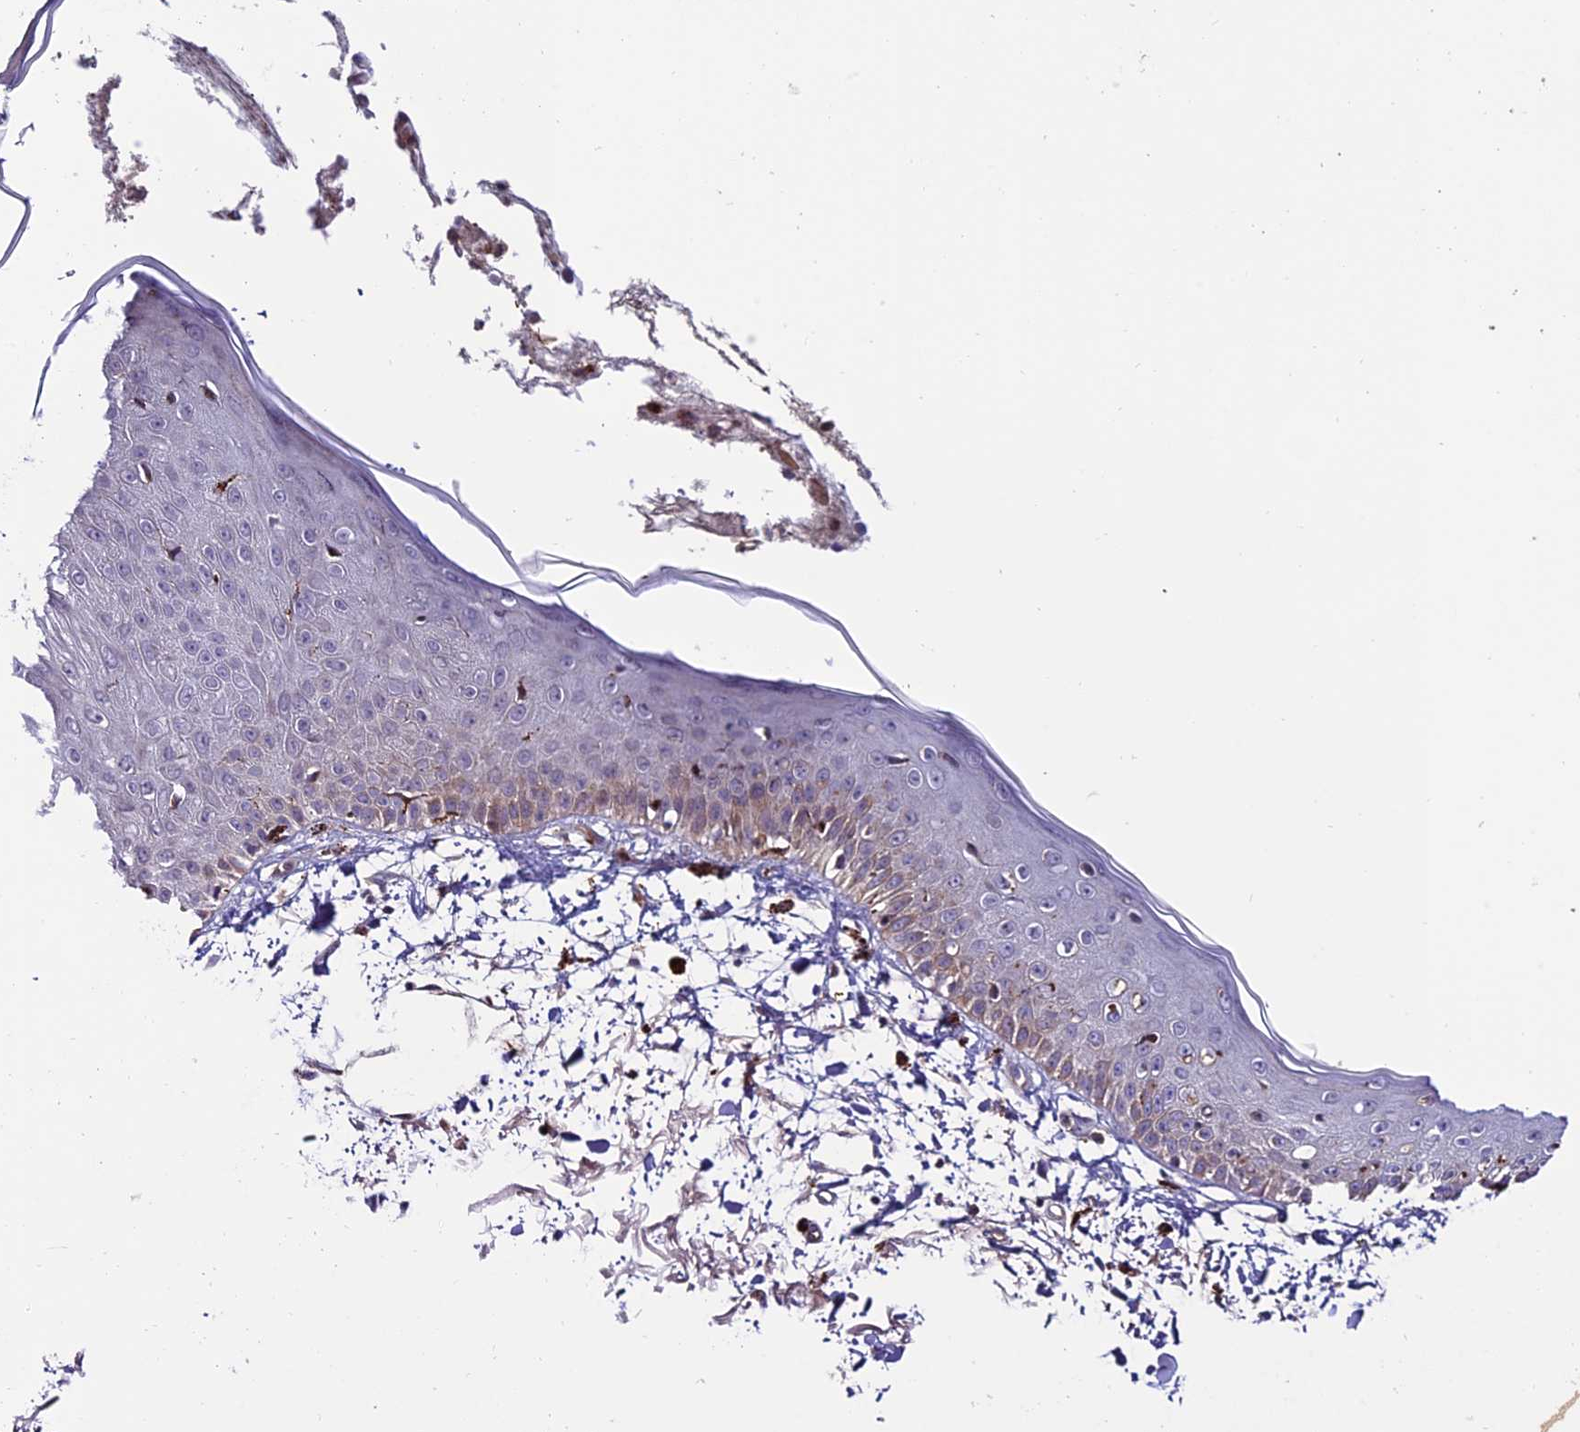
{"staining": {"intensity": "moderate", "quantity": ">75%", "location": "cytoplasmic/membranous,nuclear"}, "tissue": "skin", "cell_type": "Fibroblasts", "image_type": "normal", "snomed": [{"axis": "morphology", "description": "Normal tissue, NOS"}, {"axis": "morphology", "description": "Squamous cell carcinoma, NOS"}, {"axis": "topography", "description": "Skin"}, {"axis": "topography", "description": "Peripheral nerve tissue"}], "caption": "Protein staining exhibits moderate cytoplasmic/membranous,nuclear expression in about >75% of fibroblasts in unremarkable skin.", "gene": "ARHGEF18", "patient": {"sex": "male", "age": 83}}